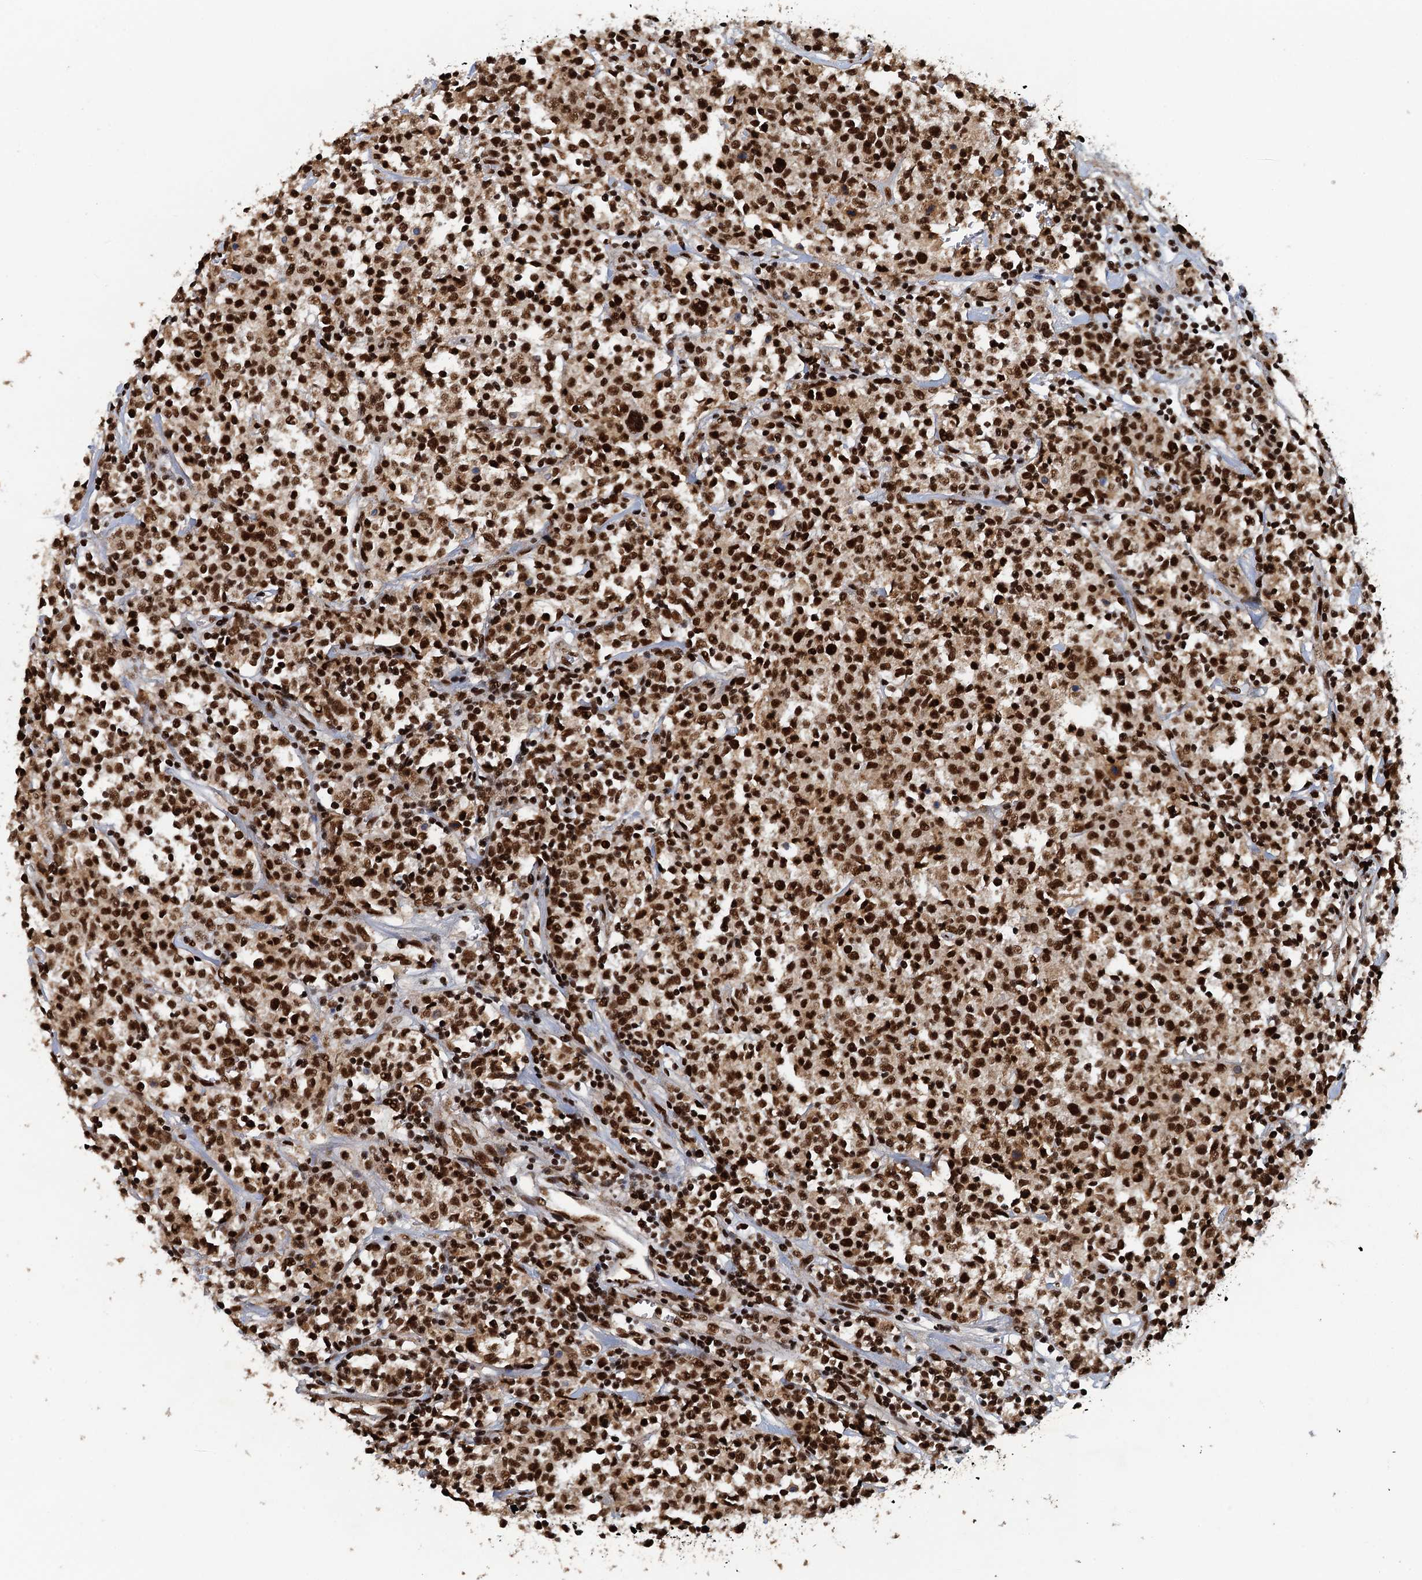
{"staining": {"intensity": "strong", "quantity": ">75%", "location": "nuclear"}, "tissue": "lymphoma", "cell_type": "Tumor cells", "image_type": "cancer", "snomed": [{"axis": "morphology", "description": "Malignant lymphoma, non-Hodgkin's type, Low grade"}, {"axis": "topography", "description": "Small intestine"}], "caption": "Lymphoma stained with a brown dye demonstrates strong nuclear positive staining in approximately >75% of tumor cells.", "gene": "ZC3H18", "patient": {"sex": "female", "age": 59}}